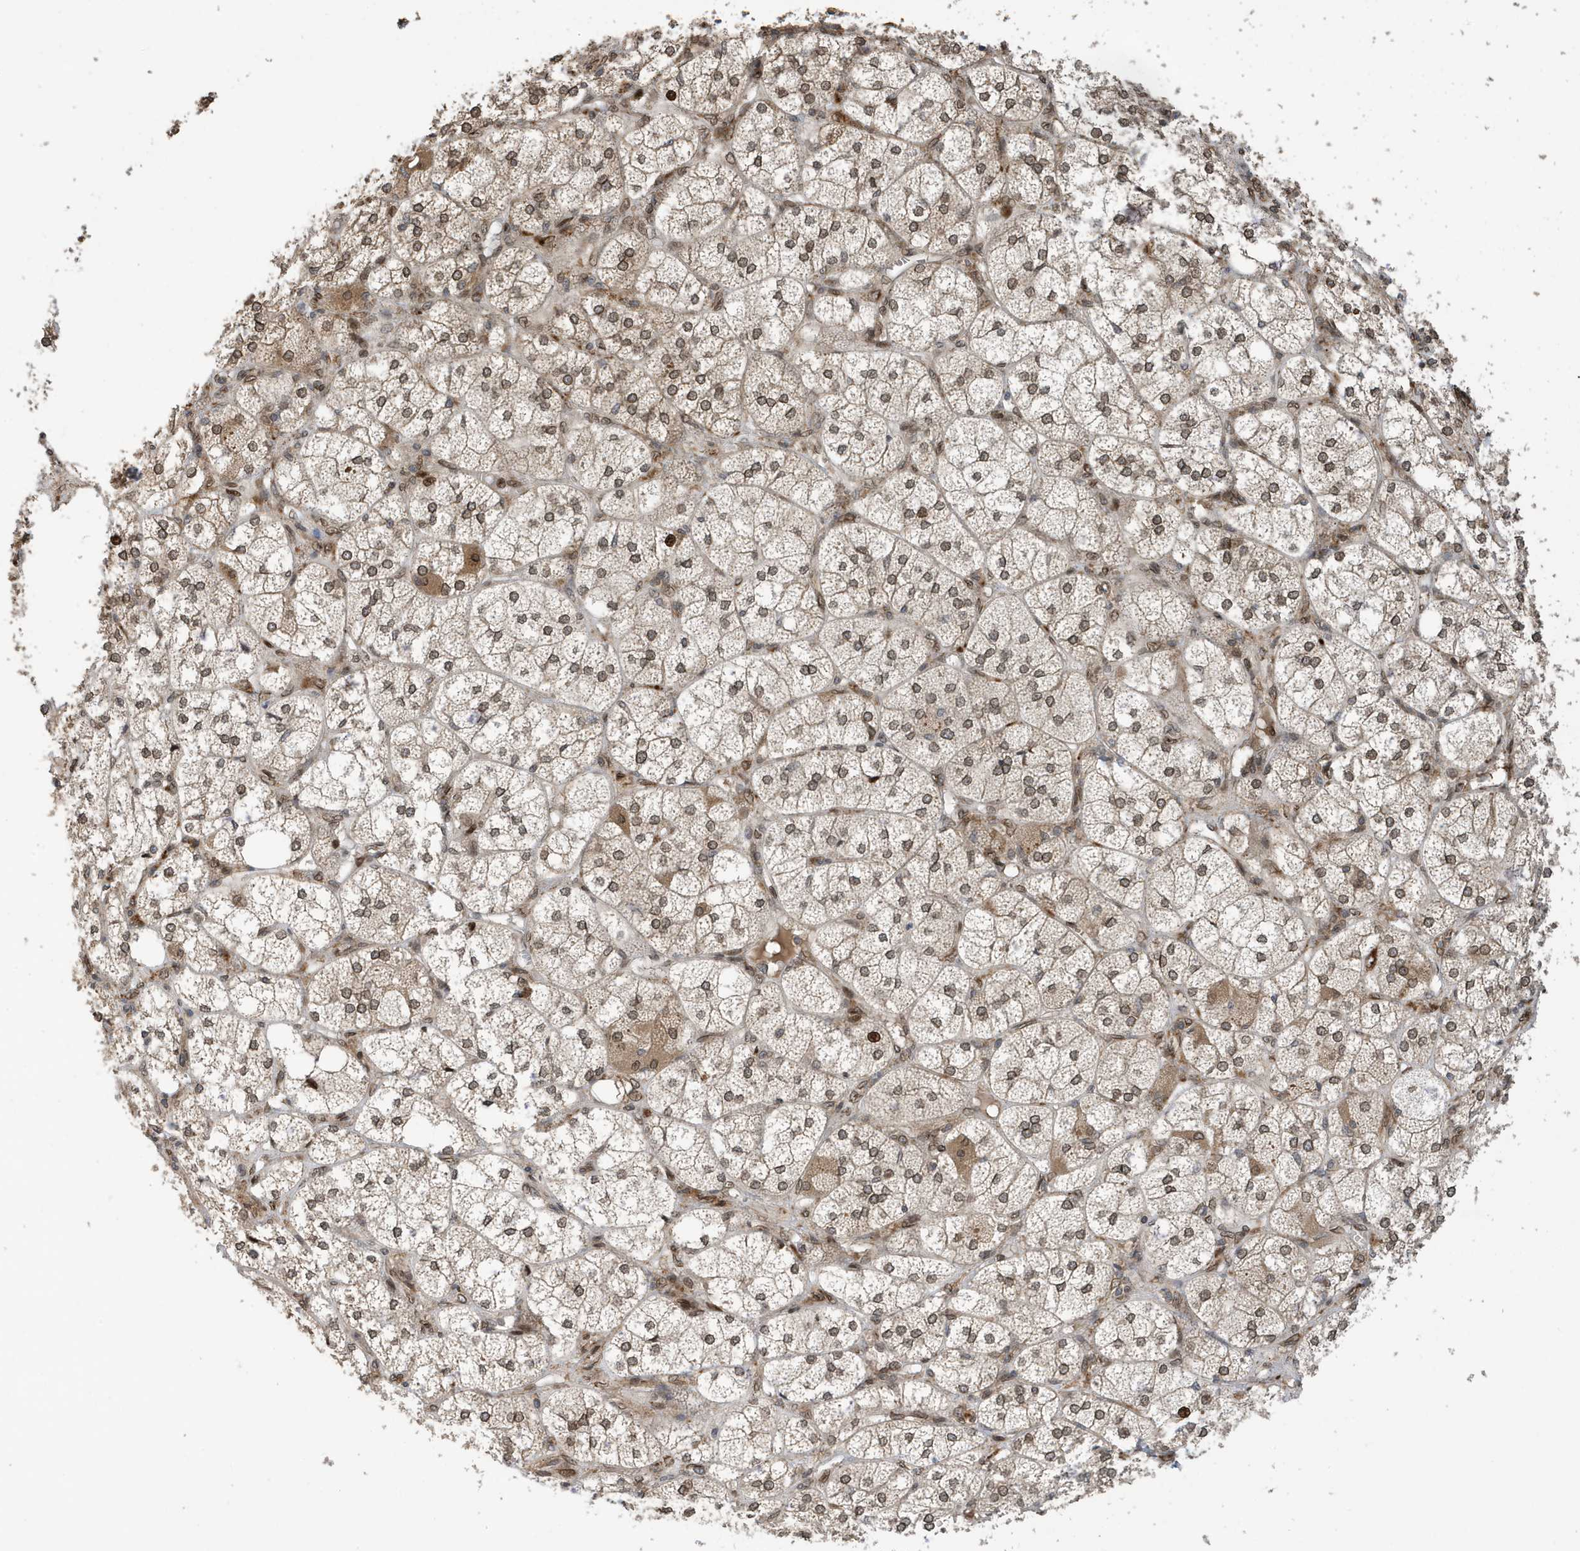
{"staining": {"intensity": "strong", "quantity": "25%-75%", "location": "cytoplasmic/membranous,nuclear"}, "tissue": "adrenal gland", "cell_type": "Glandular cells", "image_type": "normal", "snomed": [{"axis": "morphology", "description": "Normal tissue, NOS"}, {"axis": "topography", "description": "Adrenal gland"}], "caption": "About 25%-75% of glandular cells in benign adrenal gland reveal strong cytoplasmic/membranous,nuclear protein staining as visualized by brown immunohistochemical staining.", "gene": "DUSP18", "patient": {"sex": "female", "age": 61}}